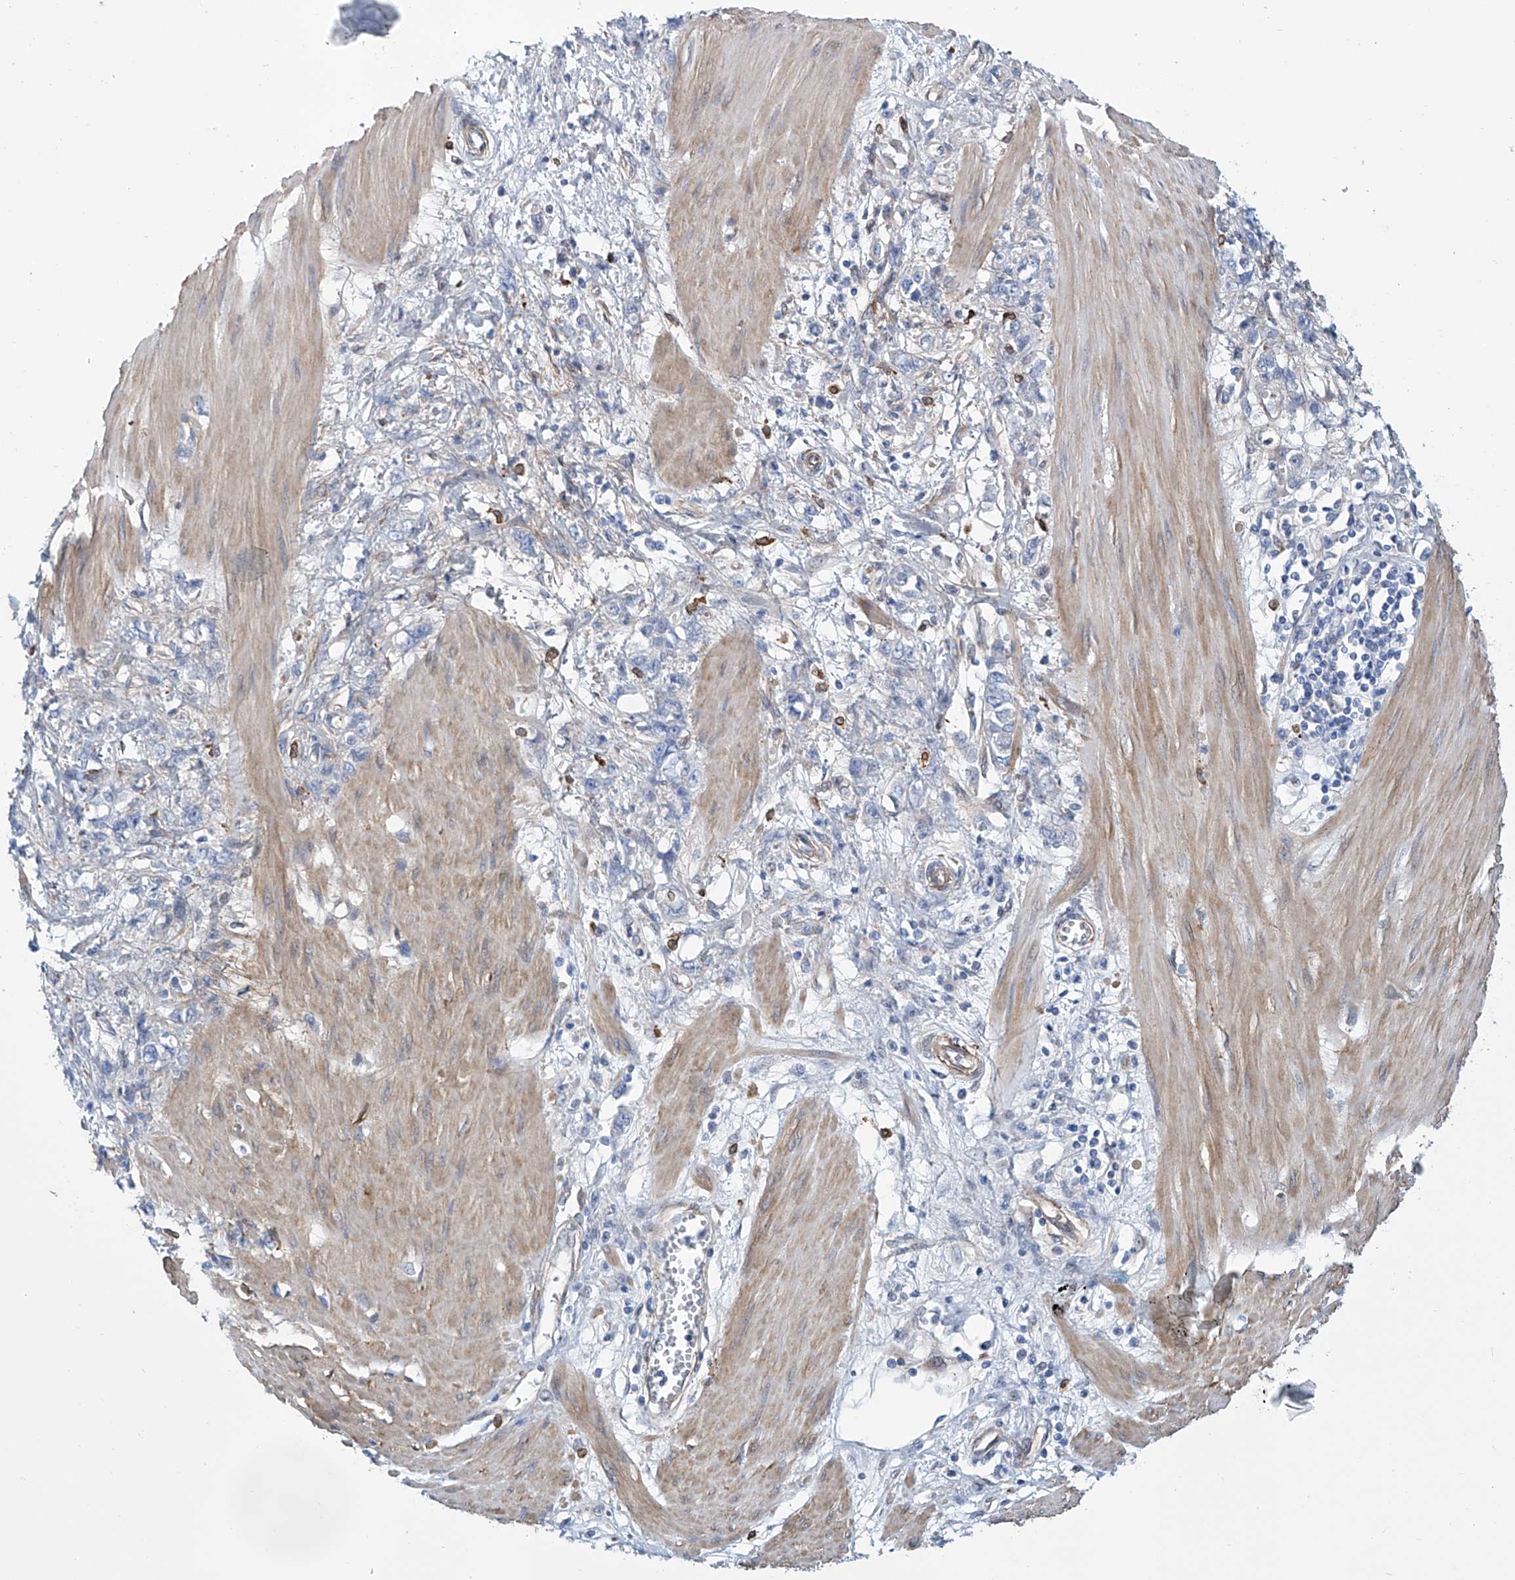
{"staining": {"intensity": "negative", "quantity": "none", "location": "none"}, "tissue": "stomach cancer", "cell_type": "Tumor cells", "image_type": "cancer", "snomed": [{"axis": "morphology", "description": "Adenocarcinoma, NOS"}, {"axis": "topography", "description": "Stomach"}], "caption": "Photomicrograph shows no protein expression in tumor cells of adenocarcinoma (stomach) tissue.", "gene": "TNN", "patient": {"sex": "female", "age": 76}}